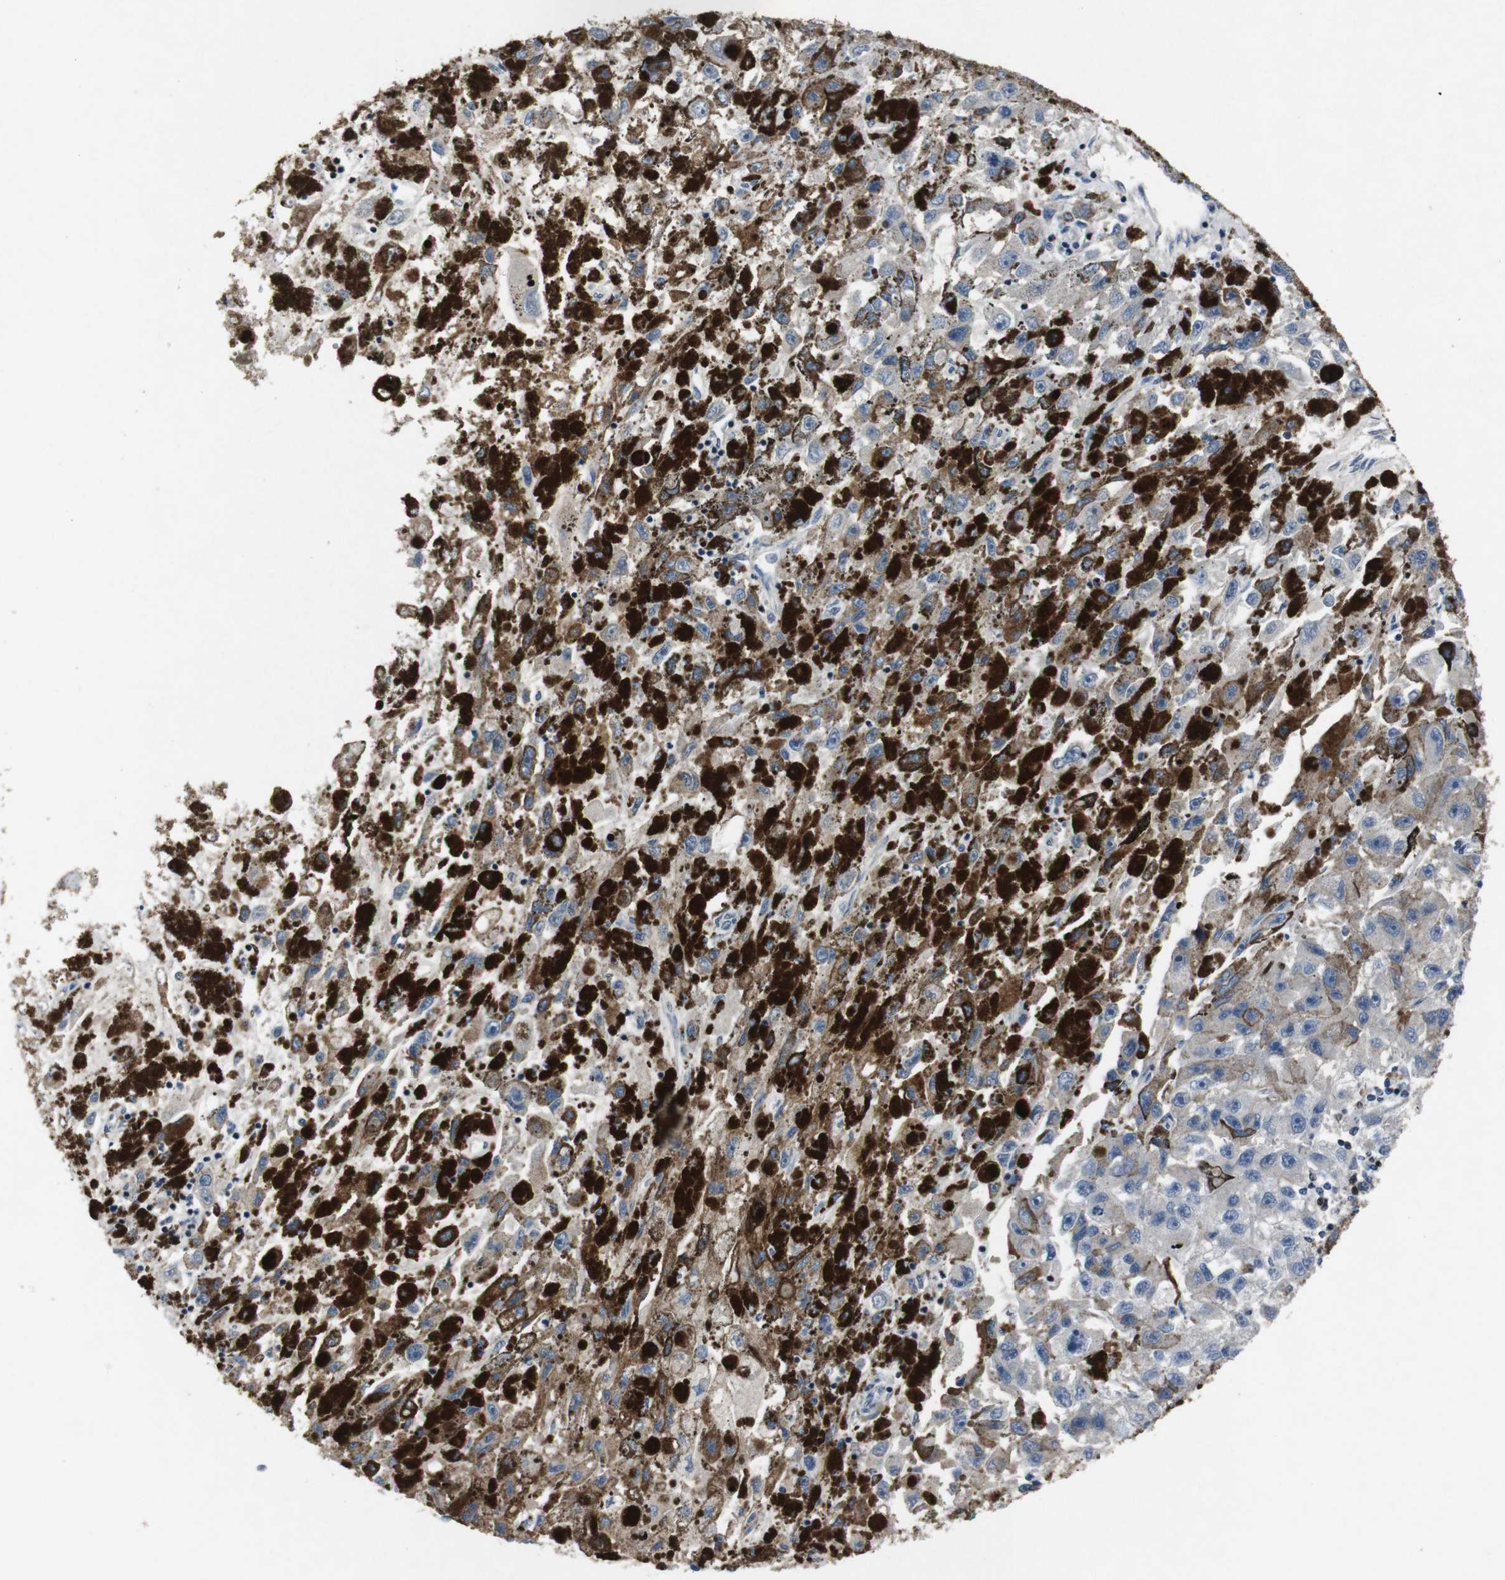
{"staining": {"intensity": "weak", "quantity": "<25%", "location": "cytoplasmic/membranous"}, "tissue": "melanoma", "cell_type": "Tumor cells", "image_type": "cancer", "snomed": [{"axis": "morphology", "description": "Malignant melanoma, NOS"}, {"axis": "topography", "description": "Skin"}], "caption": "This is an immunohistochemistry (IHC) photomicrograph of melanoma. There is no positivity in tumor cells.", "gene": "STAT4", "patient": {"sex": "female", "age": 104}}